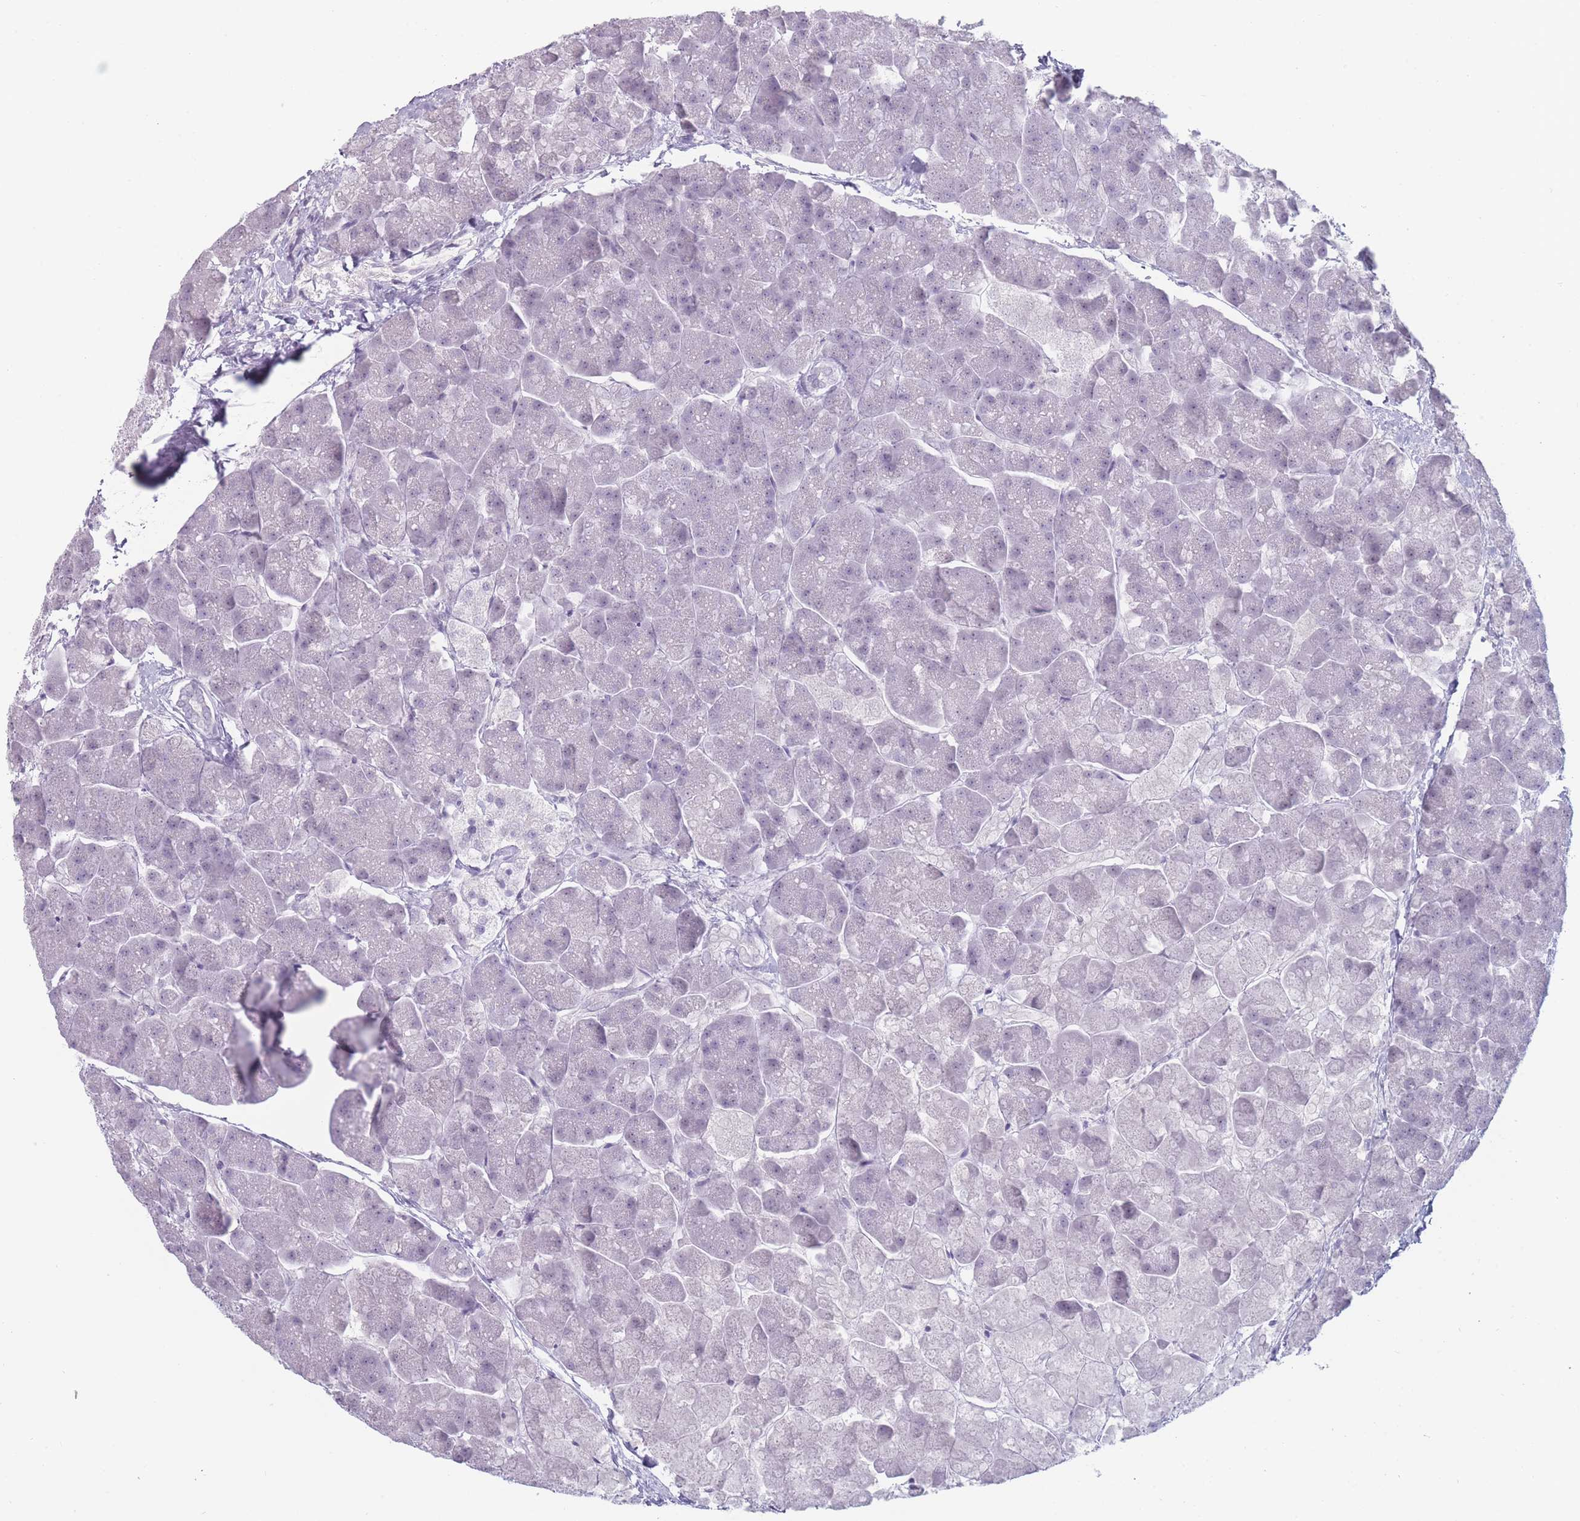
{"staining": {"intensity": "negative", "quantity": "none", "location": "none"}, "tissue": "pancreas", "cell_type": "Exocrine glandular cells", "image_type": "normal", "snomed": [{"axis": "morphology", "description": "Normal tissue, NOS"}, {"axis": "topography", "description": "Pancreas"}, {"axis": "topography", "description": "Peripheral nerve tissue"}], "caption": "The micrograph displays no significant expression in exocrine glandular cells of pancreas. (IHC, brightfield microscopy, high magnification).", "gene": "ROS1", "patient": {"sex": "male", "age": 54}}